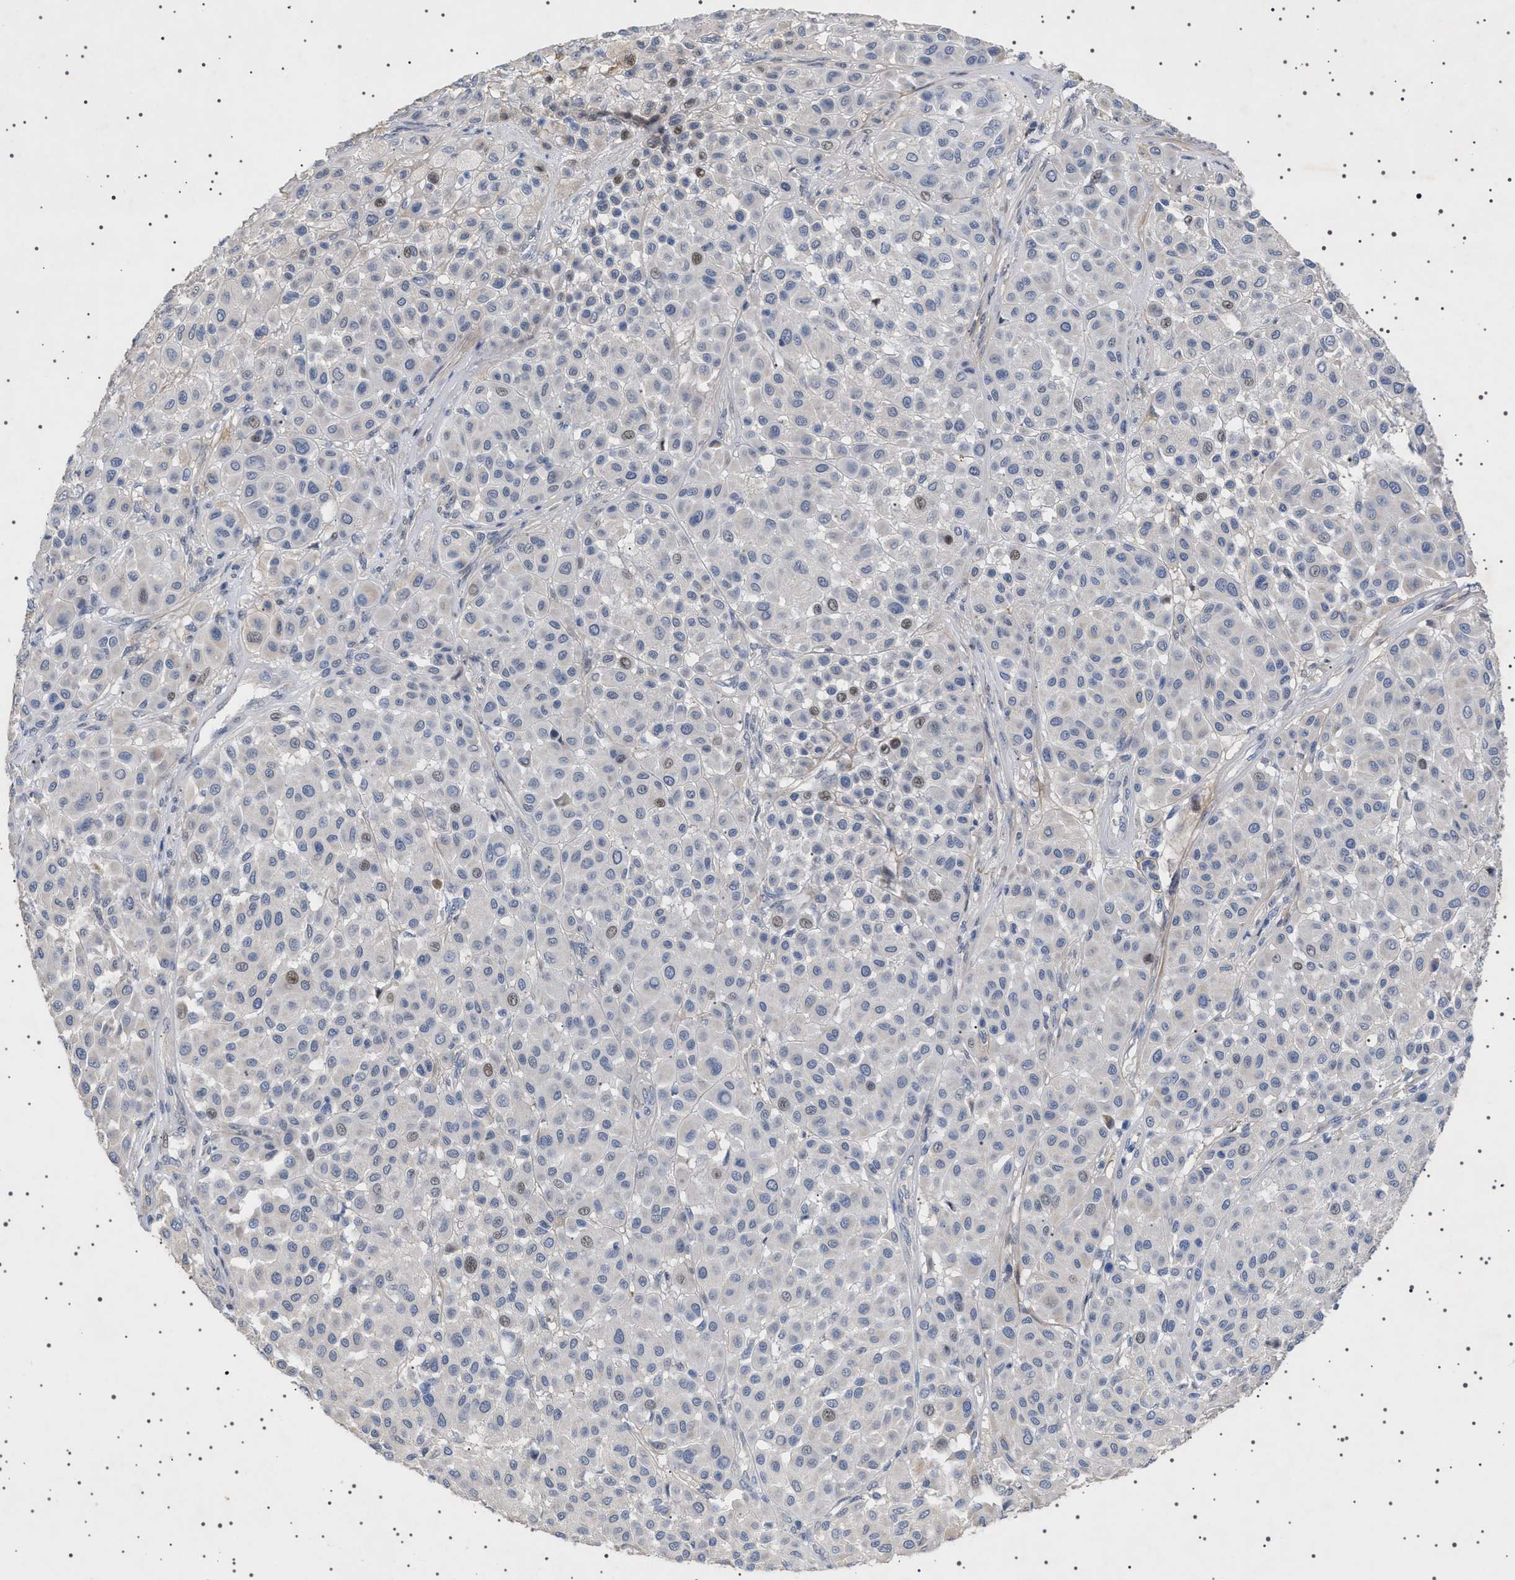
{"staining": {"intensity": "weak", "quantity": "<25%", "location": "cytoplasmic/membranous"}, "tissue": "melanoma", "cell_type": "Tumor cells", "image_type": "cancer", "snomed": [{"axis": "morphology", "description": "Malignant melanoma, Metastatic site"}, {"axis": "topography", "description": "Soft tissue"}], "caption": "Melanoma stained for a protein using immunohistochemistry (IHC) demonstrates no staining tumor cells.", "gene": "HTR1A", "patient": {"sex": "male", "age": 41}}